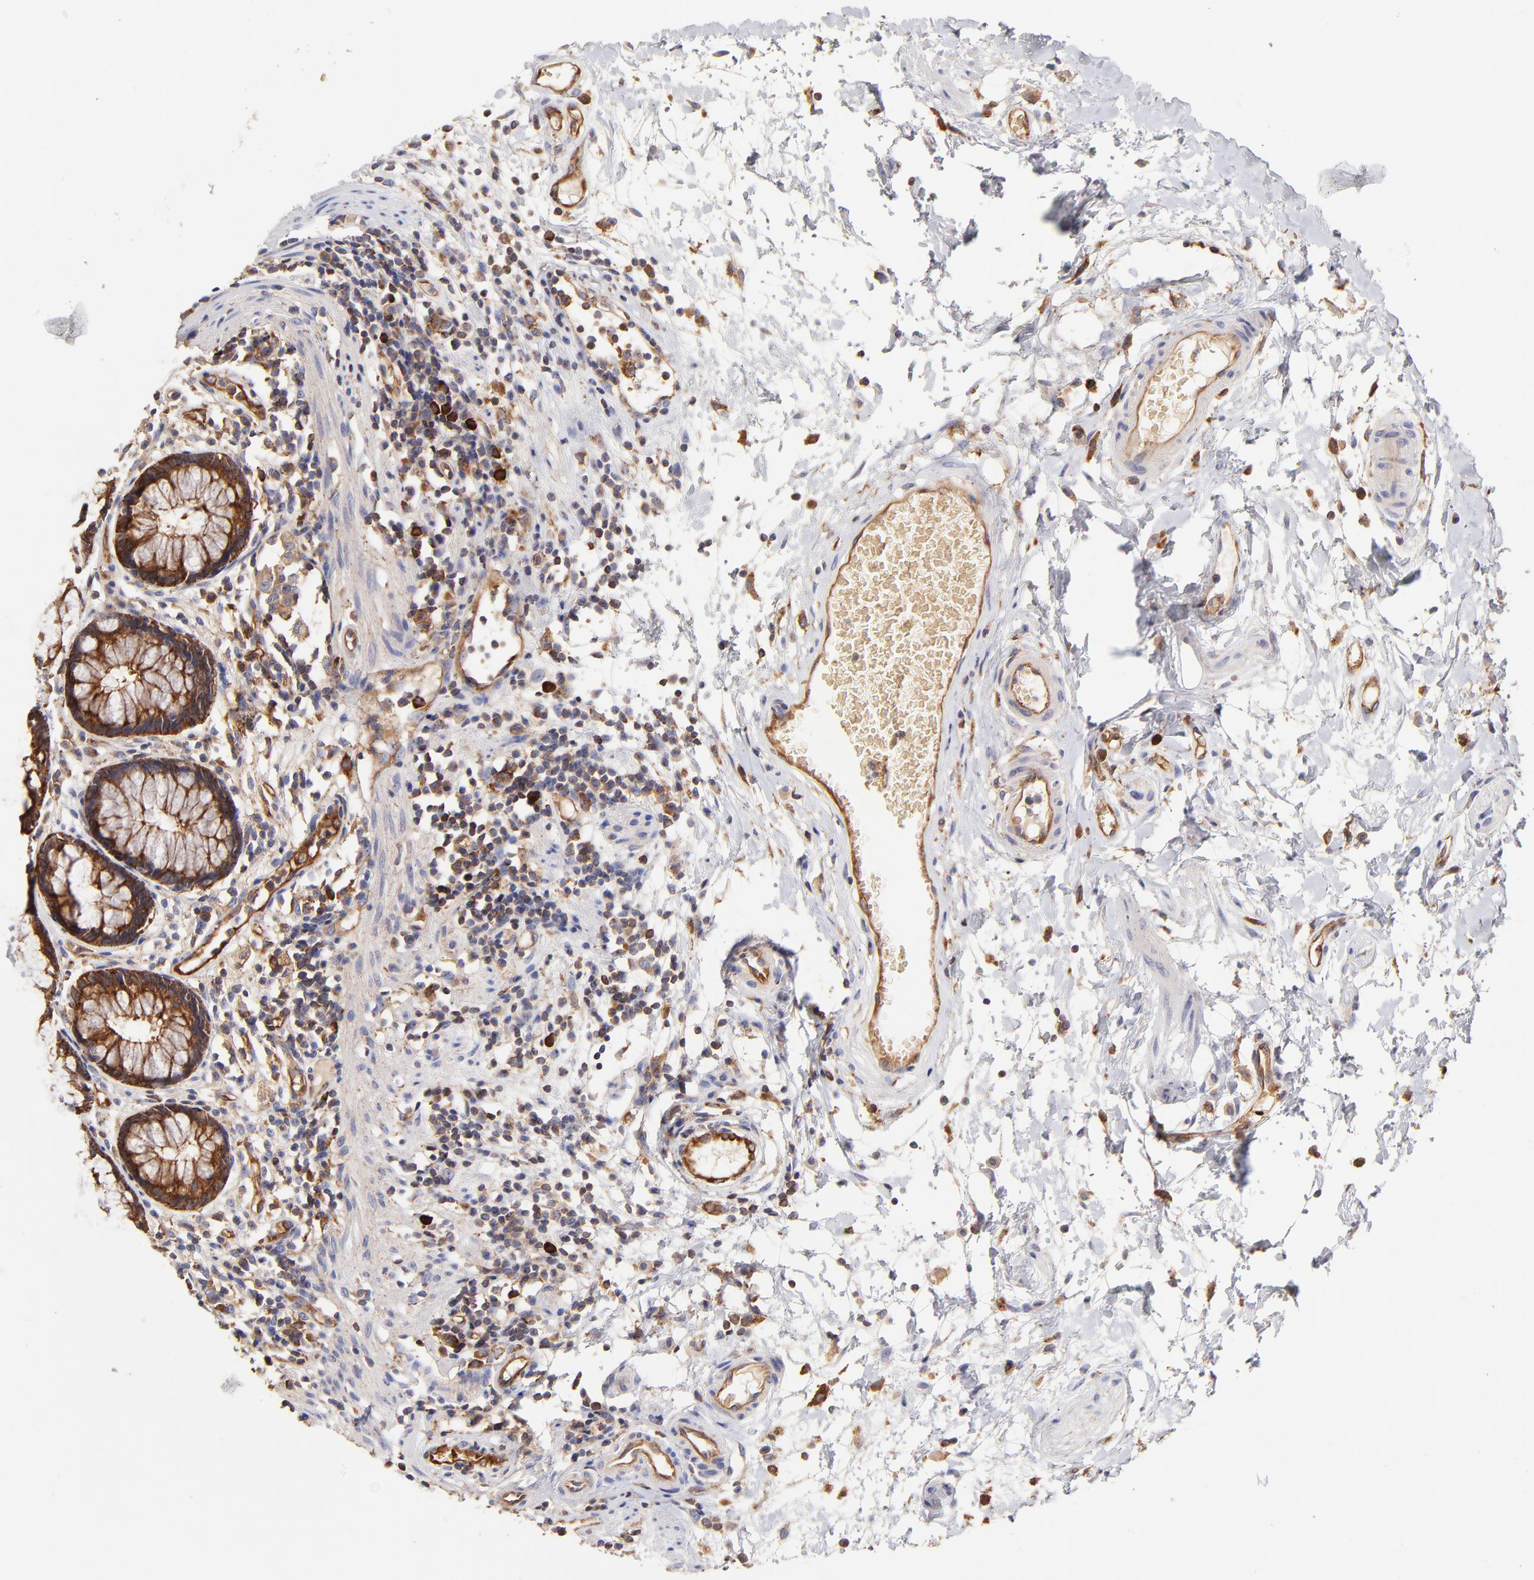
{"staining": {"intensity": "strong", "quantity": ">75%", "location": "cytoplasmic/membranous"}, "tissue": "rectum", "cell_type": "Glandular cells", "image_type": "normal", "snomed": [{"axis": "morphology", "description": "Normal tissue, NOS"}, {"axis": "topography", "description": "Rectum"}], "caption": "Immunohistochemistry (IHC) of unremarkable human rectum exhibits high levels of strong cytoplasmic/membranous expression in approximately >75% of glandular cells.", "gene": "CD2AP", "patient": {"sex": "female", "age": 66}}